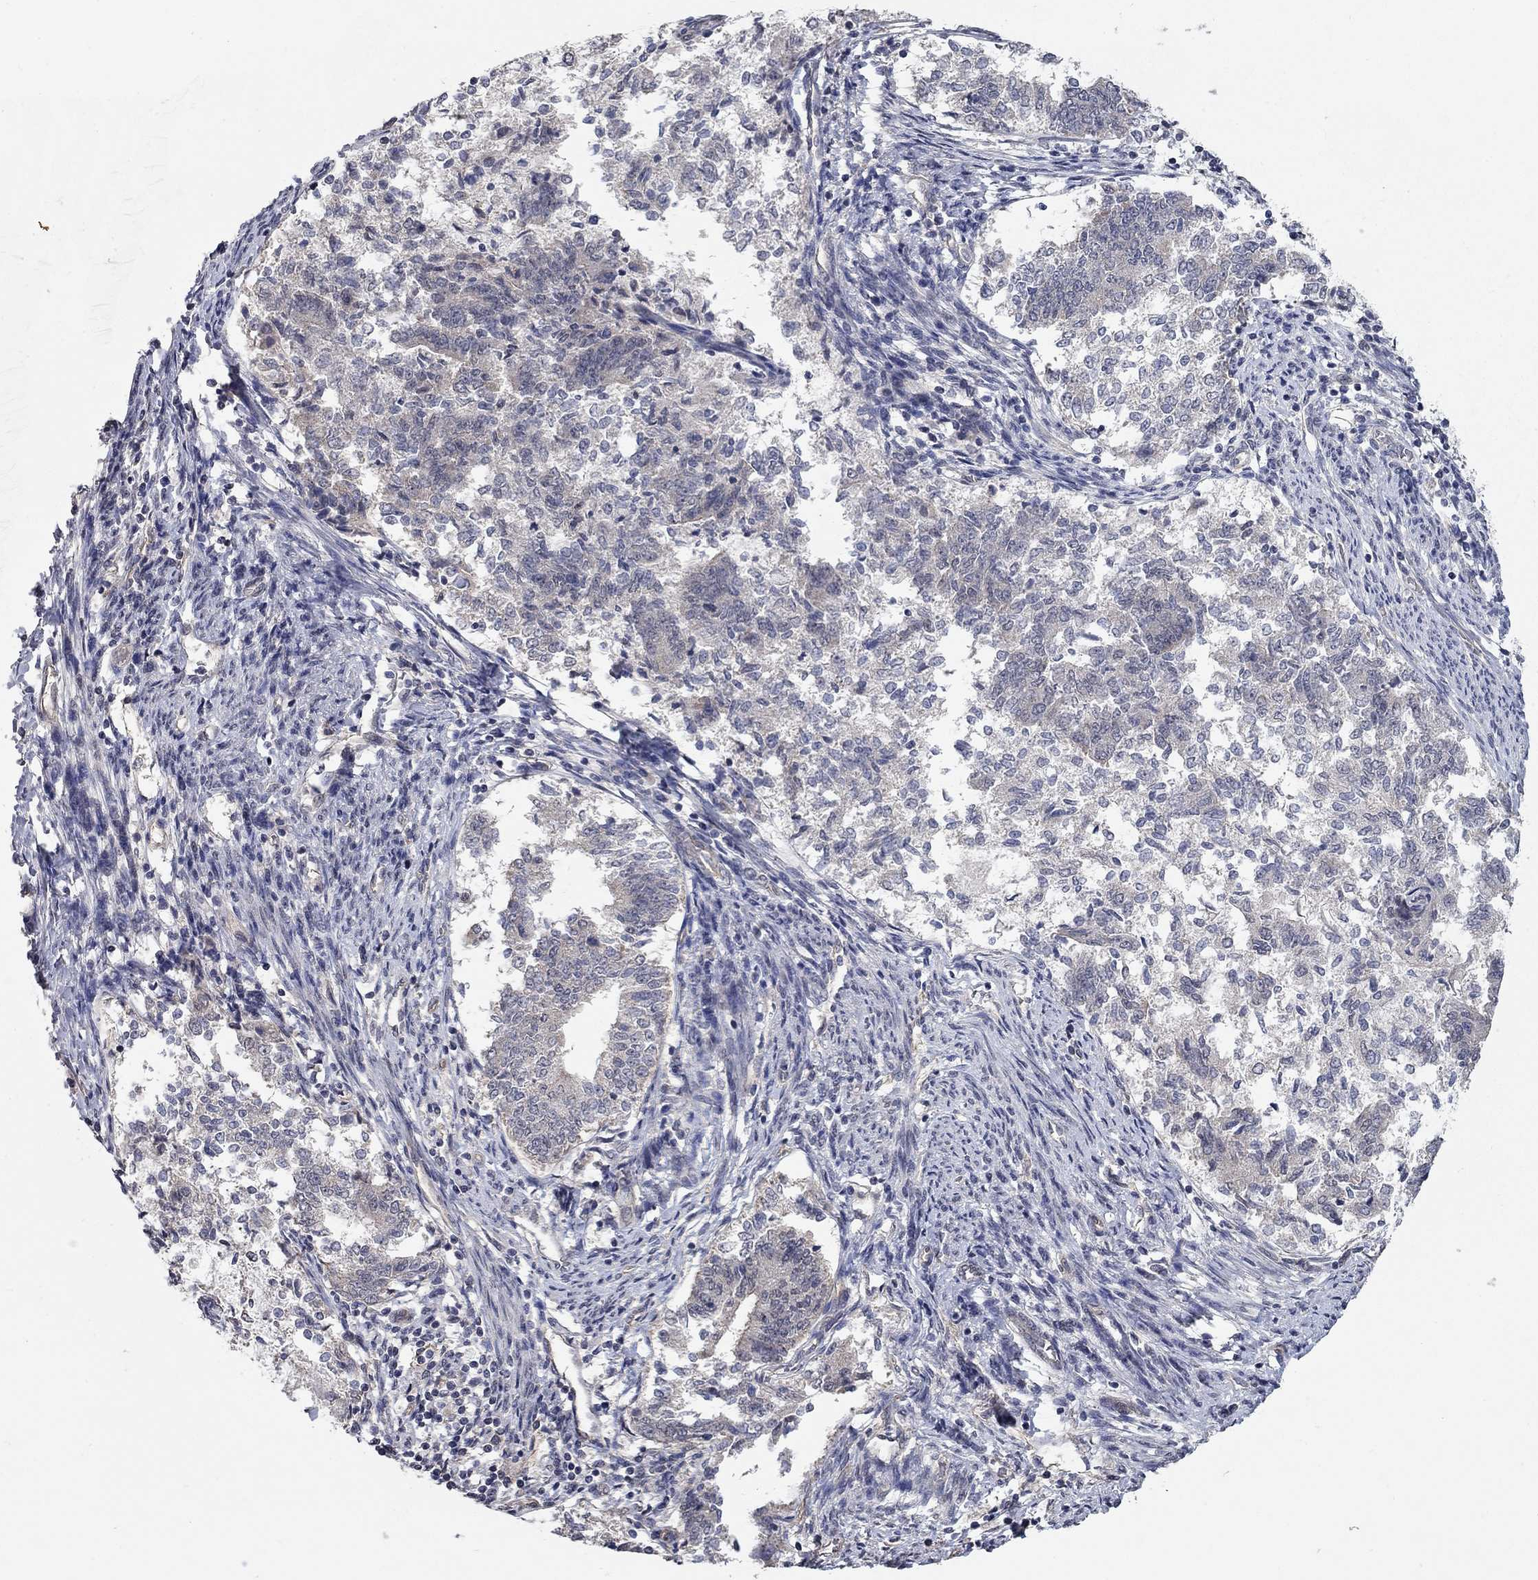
{"staining": {"intensity": "negative", "quantity": "none", "location": "none"}, "tissue": "endometrial cancer", "cell_type": "Tumor cells", "image_type": "cancer", "snomed": [{"axis": "morphology", "description": "Adenocarcinoma, NOS"}, {"axis": "topography", "description": "Endometrium"}], "caption": "Tumor cells show no significant expression in endometrial adenocarcinoma.", "gene": "WASF3", "patient": {"sex": "female", "age": 65}}